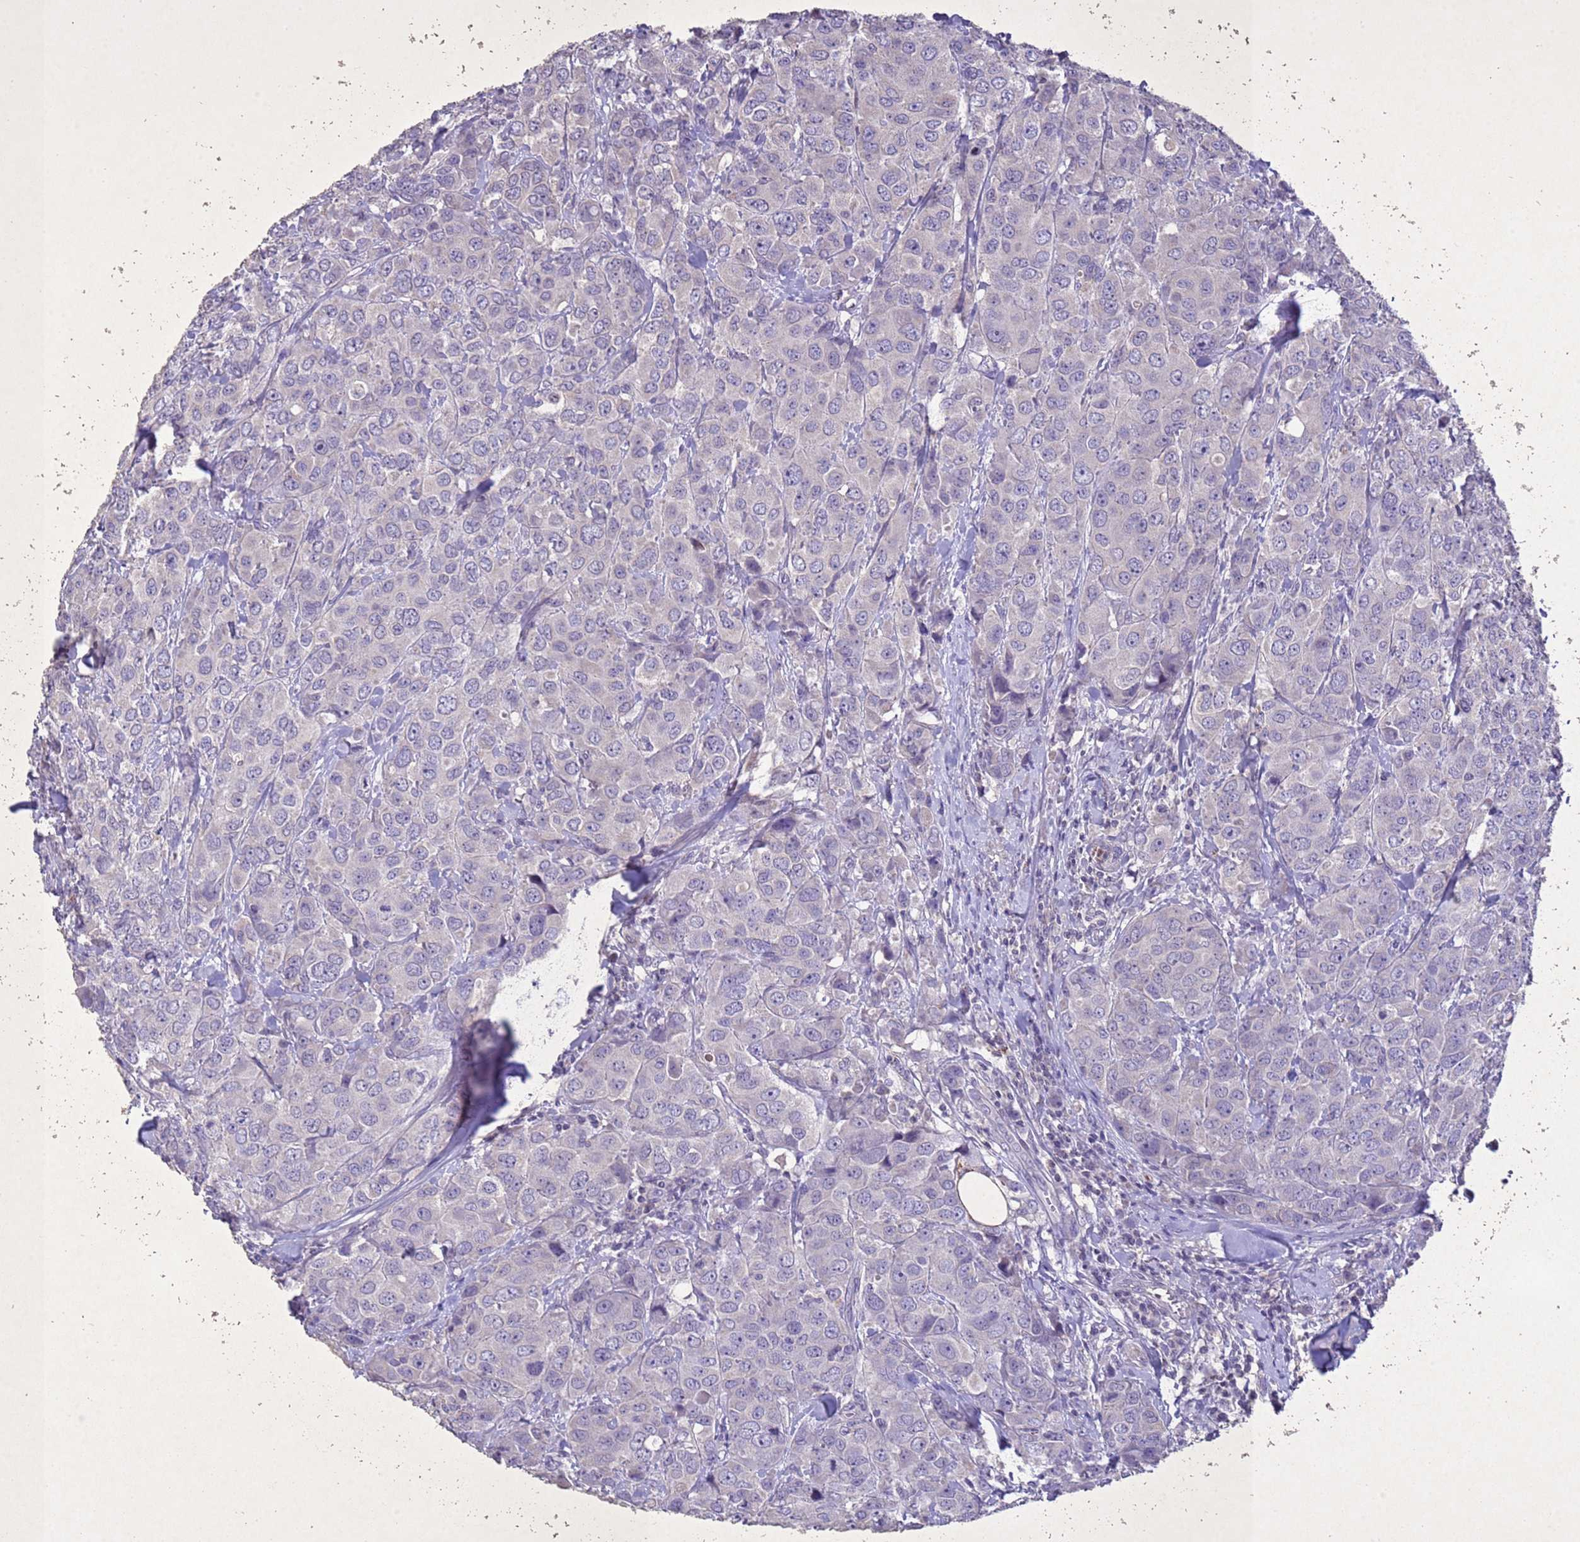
{"staining": {"intensity": "negative", "quantity": "none", "location": "none"}, "tissue": "breast cancer", "cell_type": "Tumor cells", "image_type": "cancer", "snomed": [{"axis": "morphology", "description": "Duct carcinoma"}, {"axis": "topography", "description": "Breast"}], "caption": "This is a image of immunohistochemistry staining of breast cancer (invasive ductal carcinoma), which shows no staining in tumor cells.", "gene": "NLRP11", "patient": {"sex": "female", "age": 43}}